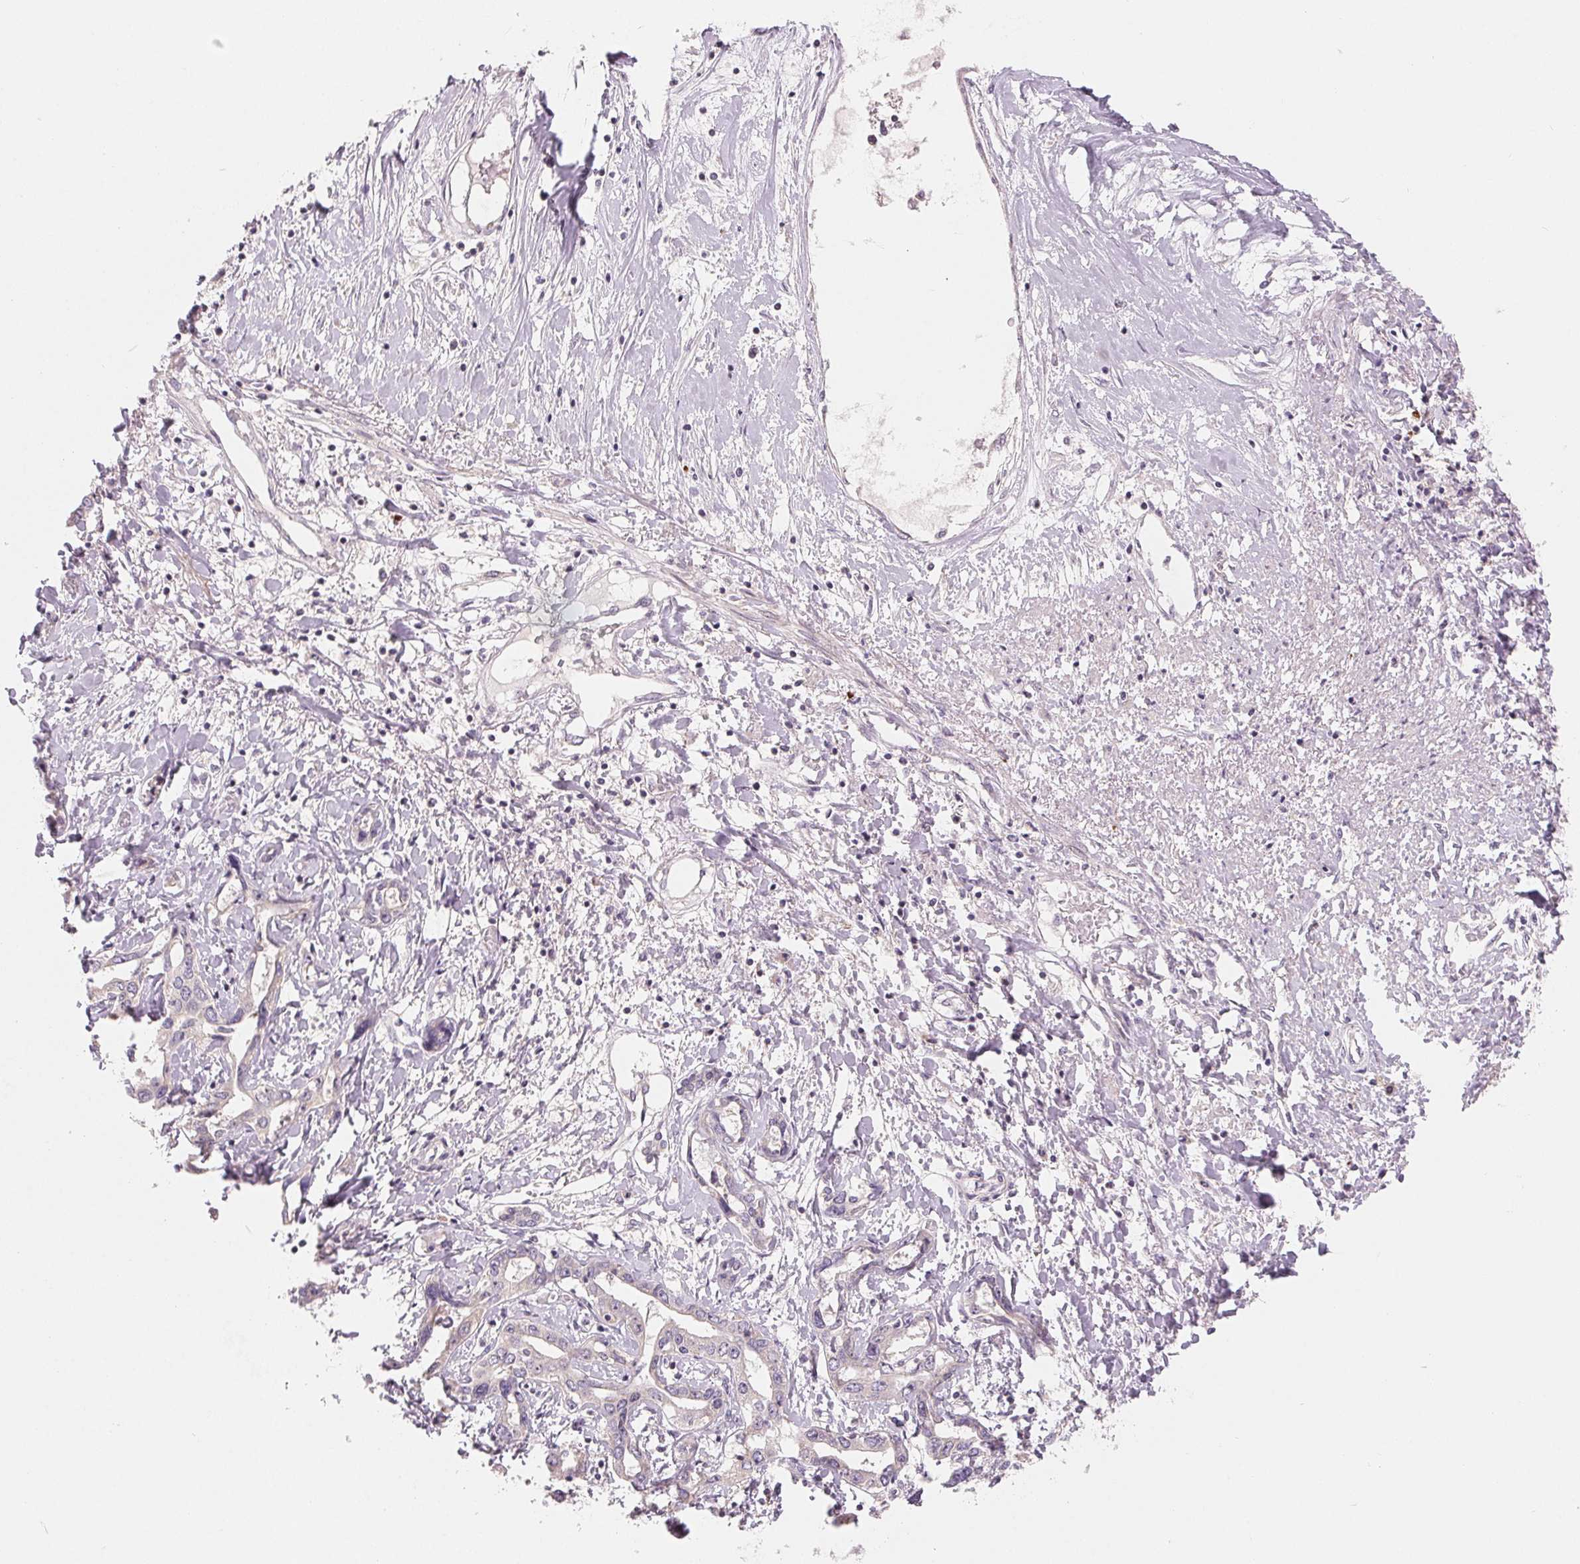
{"staining": {"intensity": "negative", "quantity": "none", "location": "none"}, "tissue": "liver cancer", "cell_type": "Tumor cells", "image_type": "cancer", "snomed": [{"axis": "morphology", "description": "Cholangiocarcinoma"}, {"axis": "topography", "description": "Liver"}], "caption": "This is an immunohistochemistry (IHC) photomicrograph of liver cholangiocarcinoma. There is no staining in tumor cells.", "gene": "AQP8", "patient": {"sex": "male", "age": 59}}